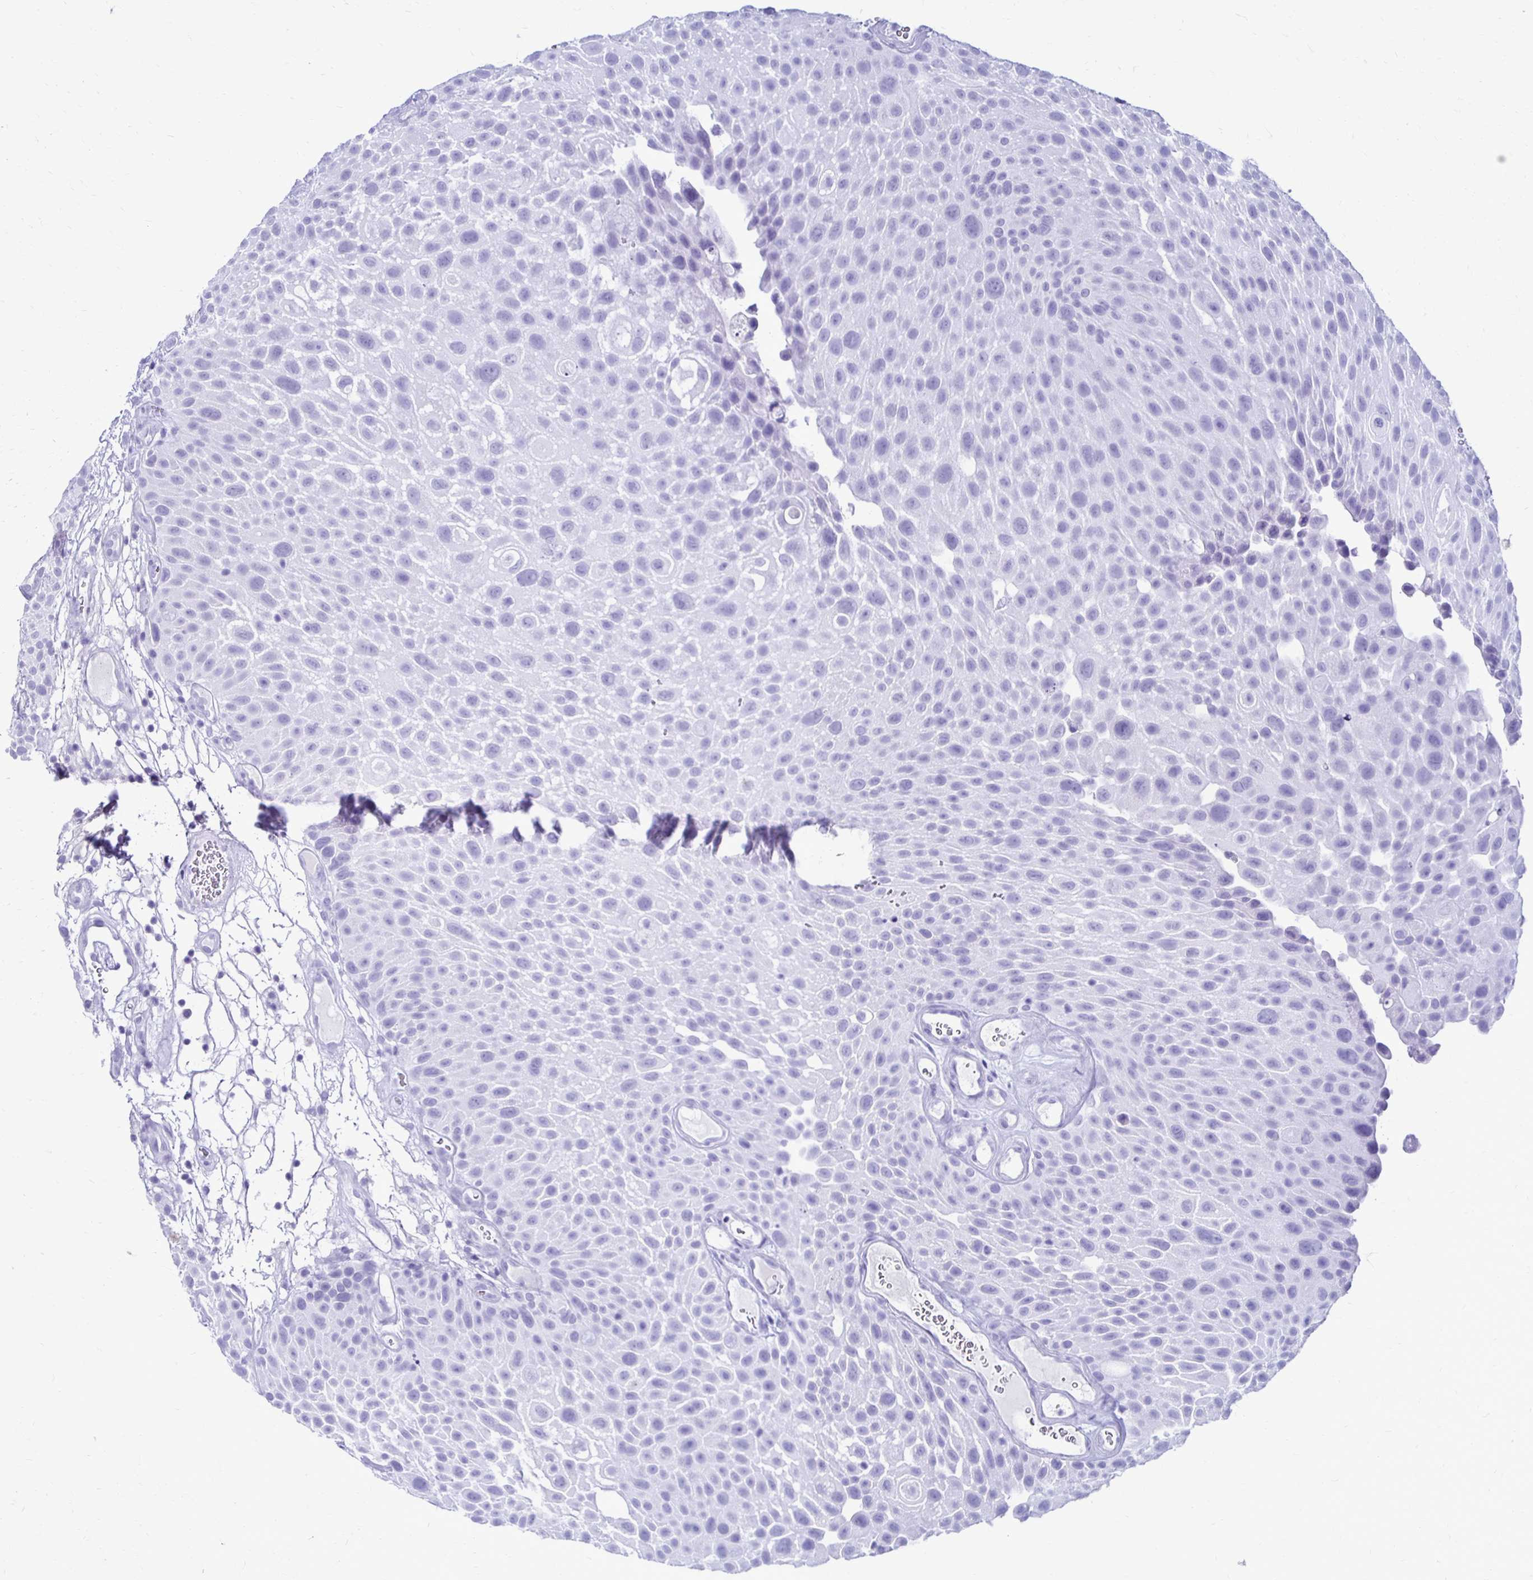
{"staining": {"intensity": "negative", "quantity": "none", "location": "none"}, "tissue": "urothelial cancer", "cell_type": "Tumor cells", "image_type": "cancer", "snomed": [{"axis": "morphology", "description": "Urothelial carcinoma, Low grade"}, {"axis": "topography", "description": "Urinary bladder"}], "caption": "High power microscopy histopathology image of an IHC photomicrograph of urothelial cancer, revealing no significant positivity in tumor cells.", "gene": "CST5", "patient": {"sex": "male", "age": 72}}